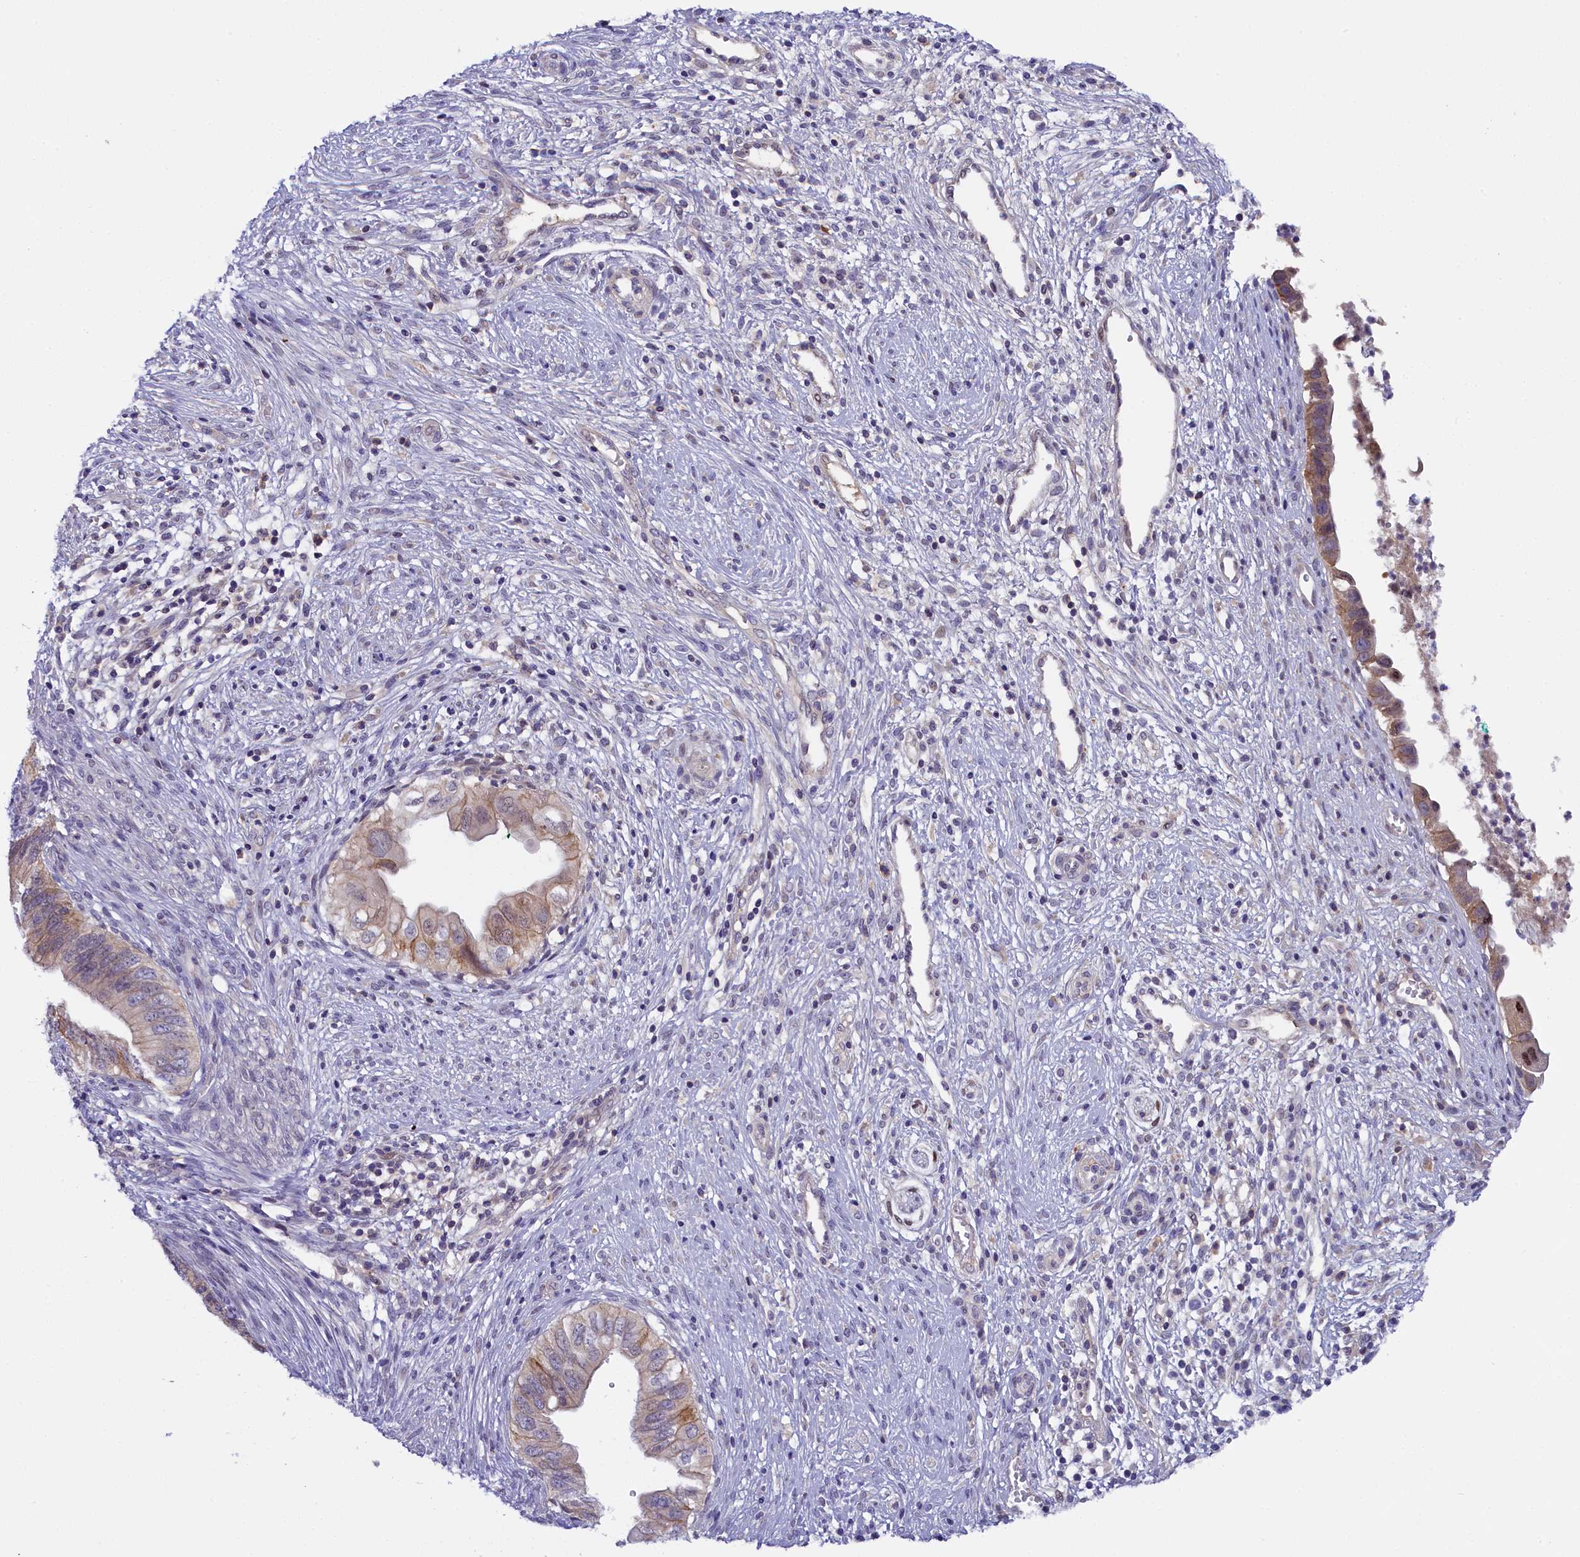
{"staining": {"intensity": "weak", "quantity": "<25%", "location": "cytoplasmic/membranous"}, "tissue": "cervical cancer", "cell_type": "Tumor cells", "image_type": "cancer", "snomed": [{"axis": "morphology", "description": "Adenocarcinoma, NOS"}, {"axis": "topography", "description": "Cervix"}], "caption": "IHC of human adenocarcinoma (cervical) displays no positivity in tumor cells. (Stains: DAB (3,3'-diaminobenzidine) IHC with hematoxylin counter stain, Microscopy: brightfield microscopy at high magnification).", "gene": "ENKD1", "patient": {"sex": "female", "age": 42}}